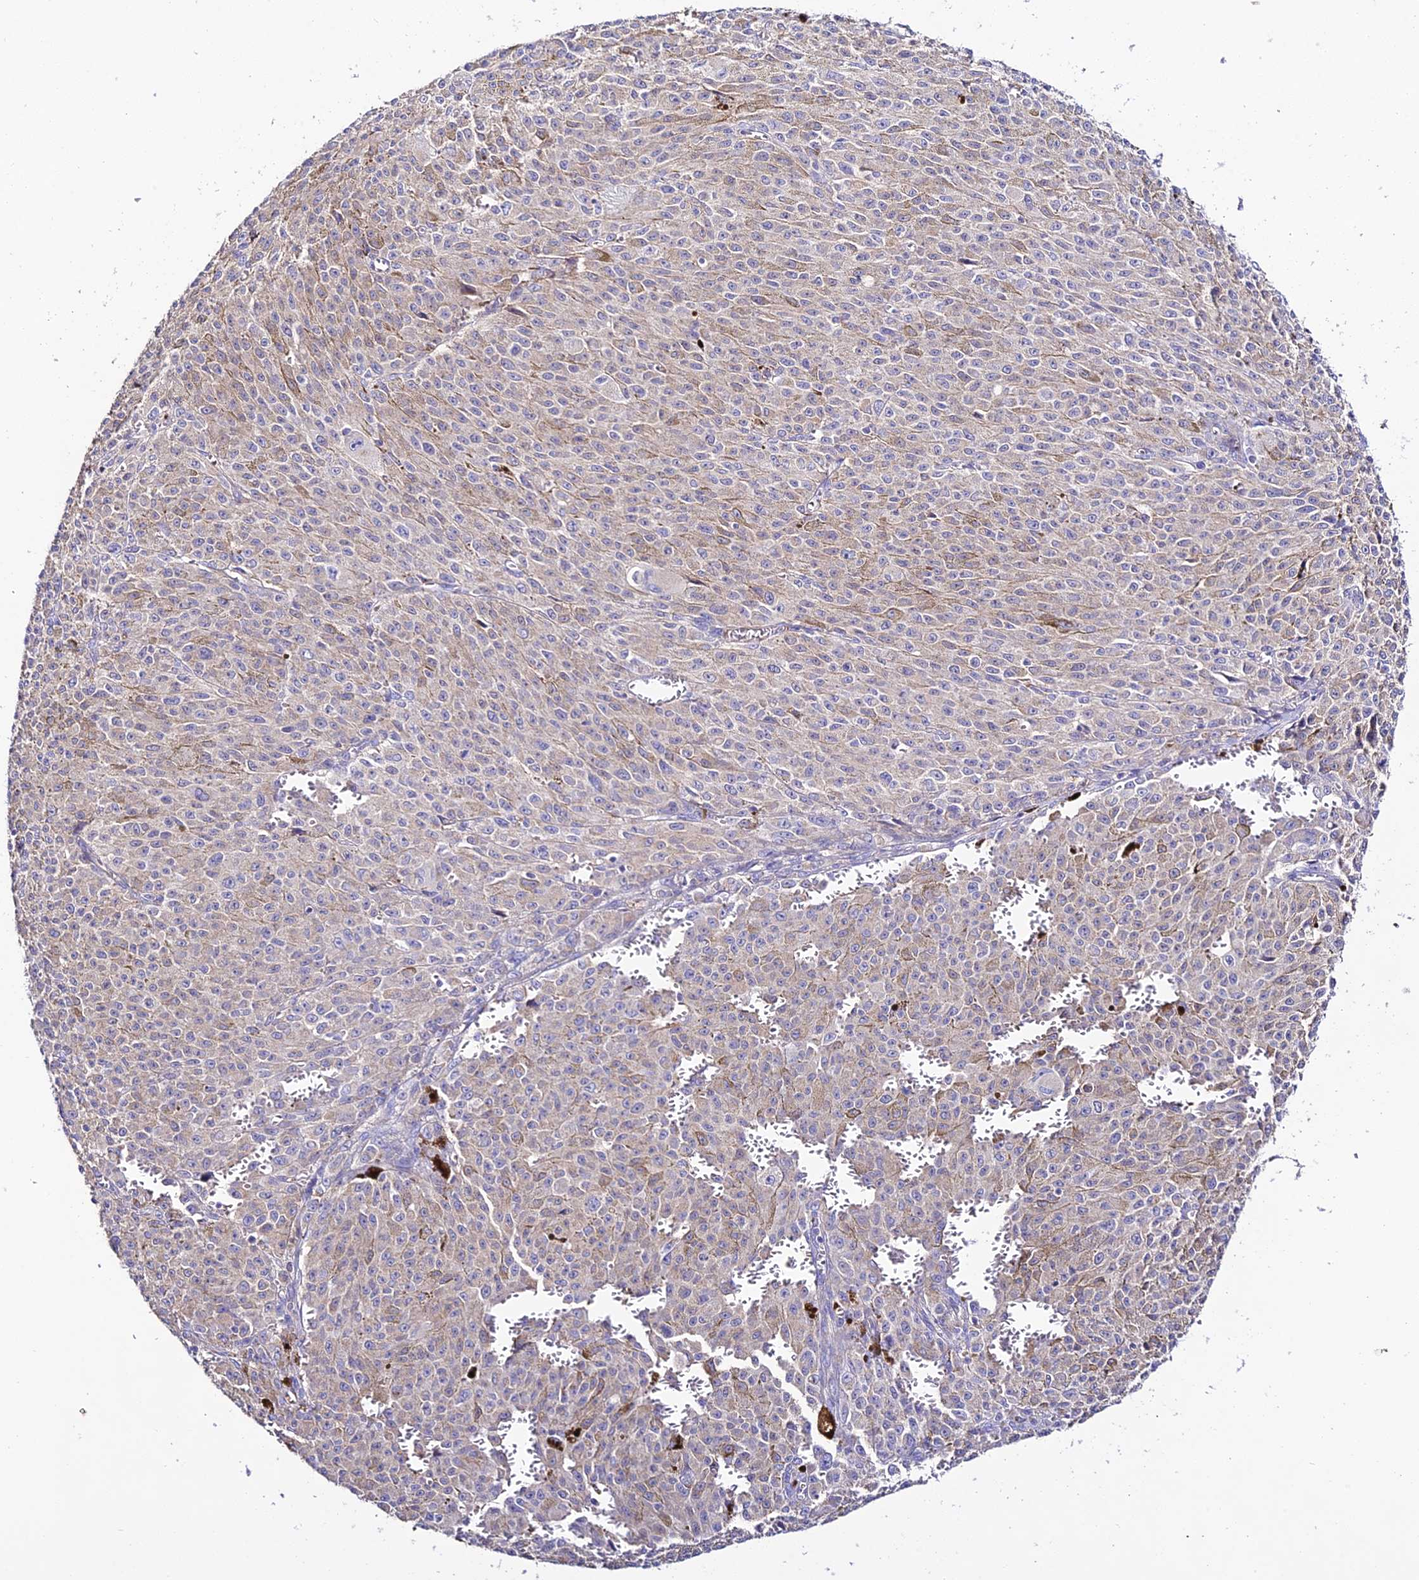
{"staining": {"intensity": "negative", "quantity": "none", "location": "none"}, "tissue": "melanoma", "cell_type": "Tumor cells", "image_type": "cancer", "snomed": [{"axis": "morphology", "description": "Malignant melanoma, NOS"}, {"axis": "topography", "description": "Skin"}], "caption": "Image shows no significant protein staining in tumor cells of melanoma.", "gene": "NLRP9", "patient": {"sex": "female", "age": 52}}